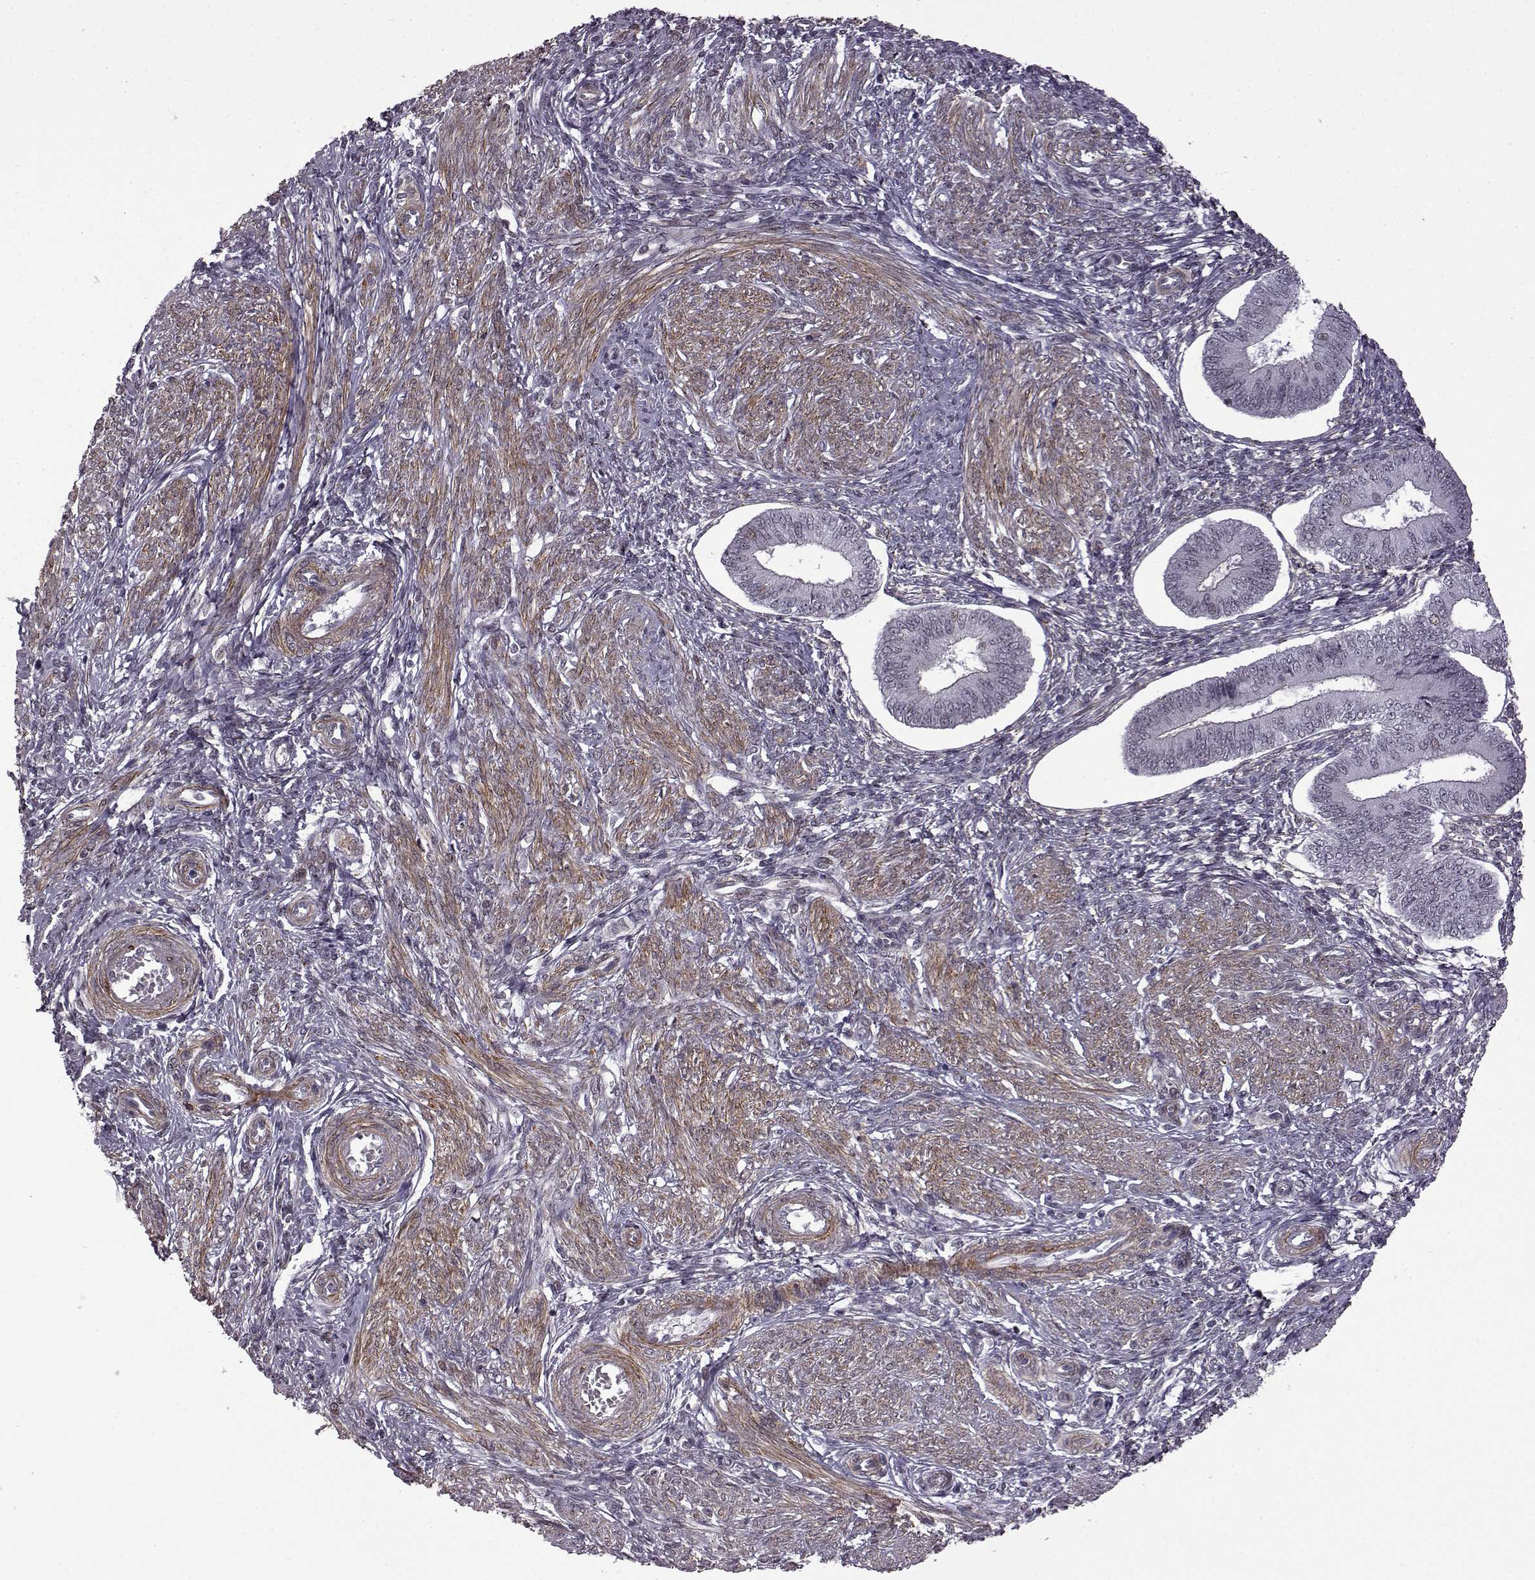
{"staining": {"intensity": "moderate", "quantity": "<25%", "location": "cytoplasmic/membranous"}, "tissue": "endometrium", "cell_type": "Cells in endometrial stroma", "image_type": "normal", "snomed": [{"axis": "morphology", "description": "Normal tissue, NOS"}, {"axis": "topography", "description": "Endometrium"}], "caption": "Protein staining of unremarkable endometrium demonstrates moderate cytoplasmic/membranous expression in about <25% of cells in endometrial stroma.", "gene": "SYNPO2", "patient": {"sex": "female", "age": 42}}